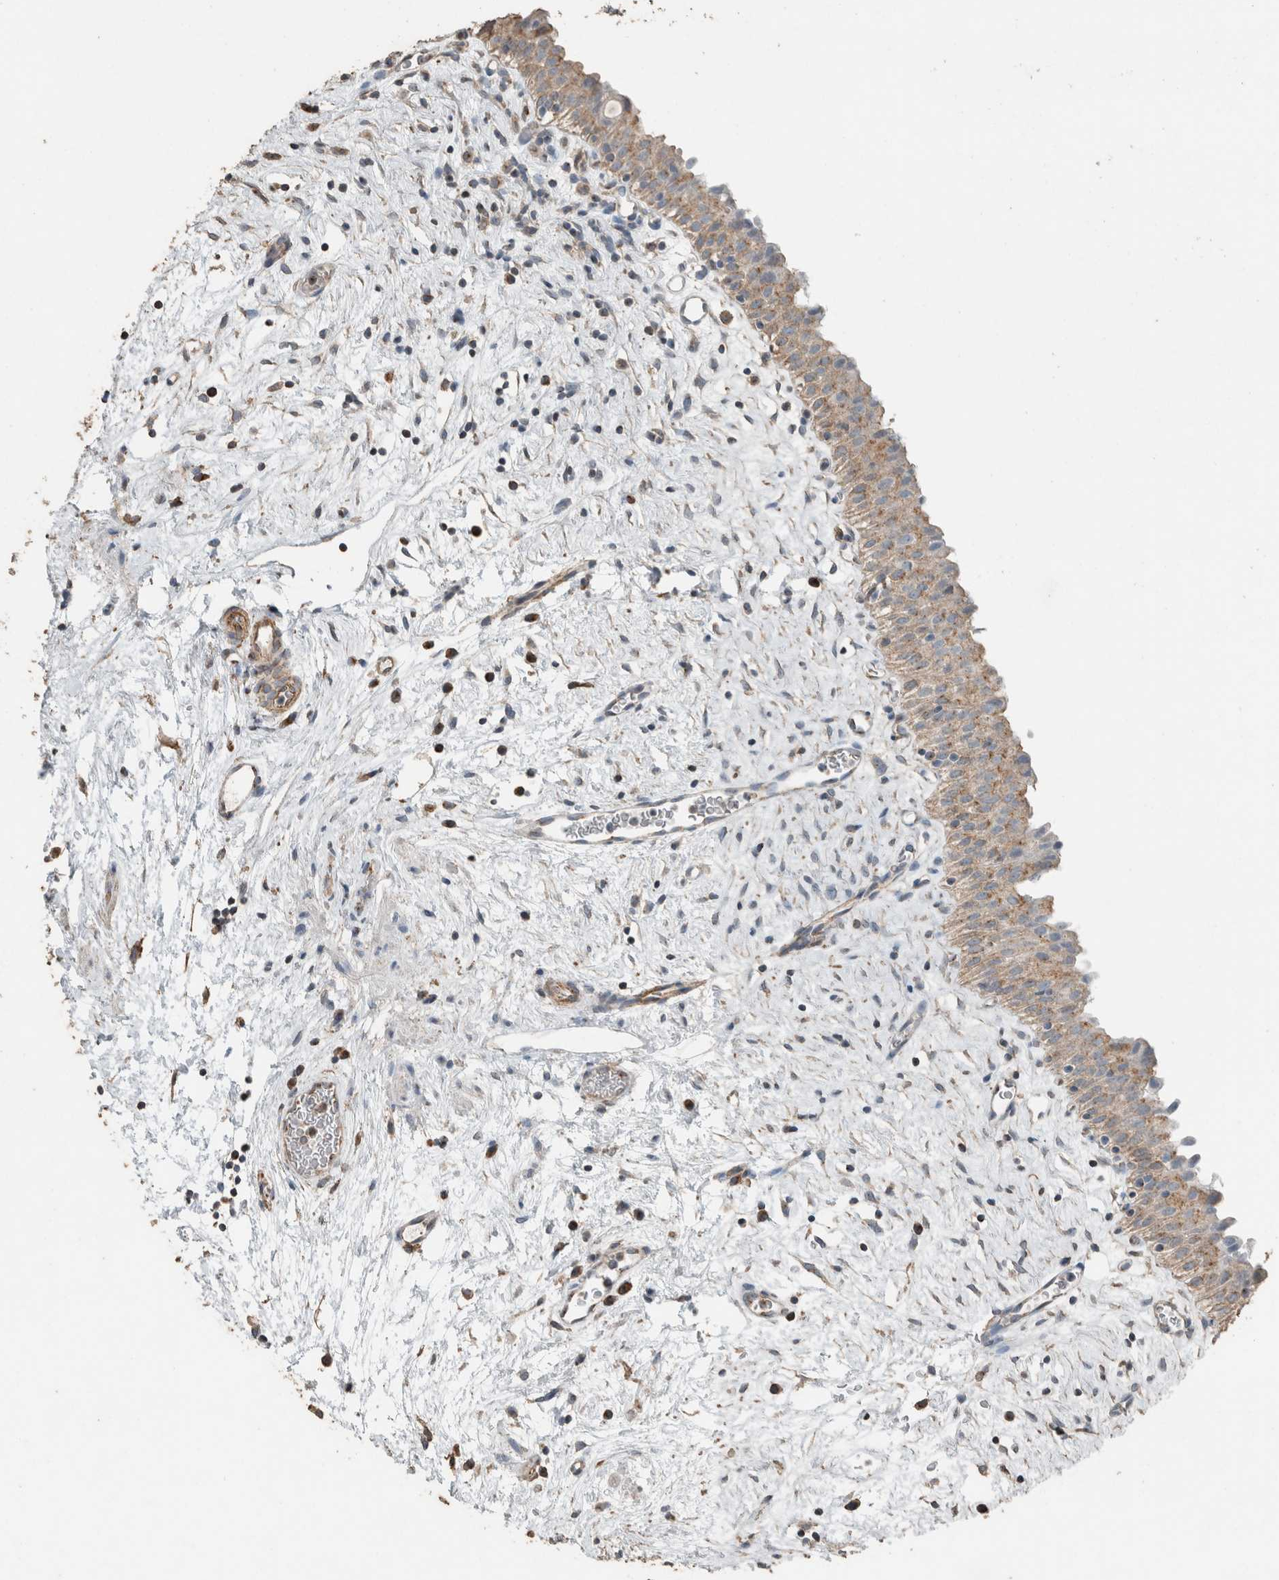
{"staining": {"intensity": "moderate", "quantity": ">75%", "location": "cytoplasmic/membranous"}, "tissue": "urinary bladder", "cell_type": "Urothelial cells", "image_type": "normal", "snomed": [{"axis": "morphology", "description": "Normal tissue, NOS"}, {"axis": "topography", "description": "Urinary bladder"}], "caption": "Moderate cytoplasmic/membranous expression is seen in about >75% of urothelial cells in normal urinary bladder. (IHC, brightfield microscopy, high magnification).", "gene": "ACVR2B", "patient": {"sex": "male", "age": 82}}